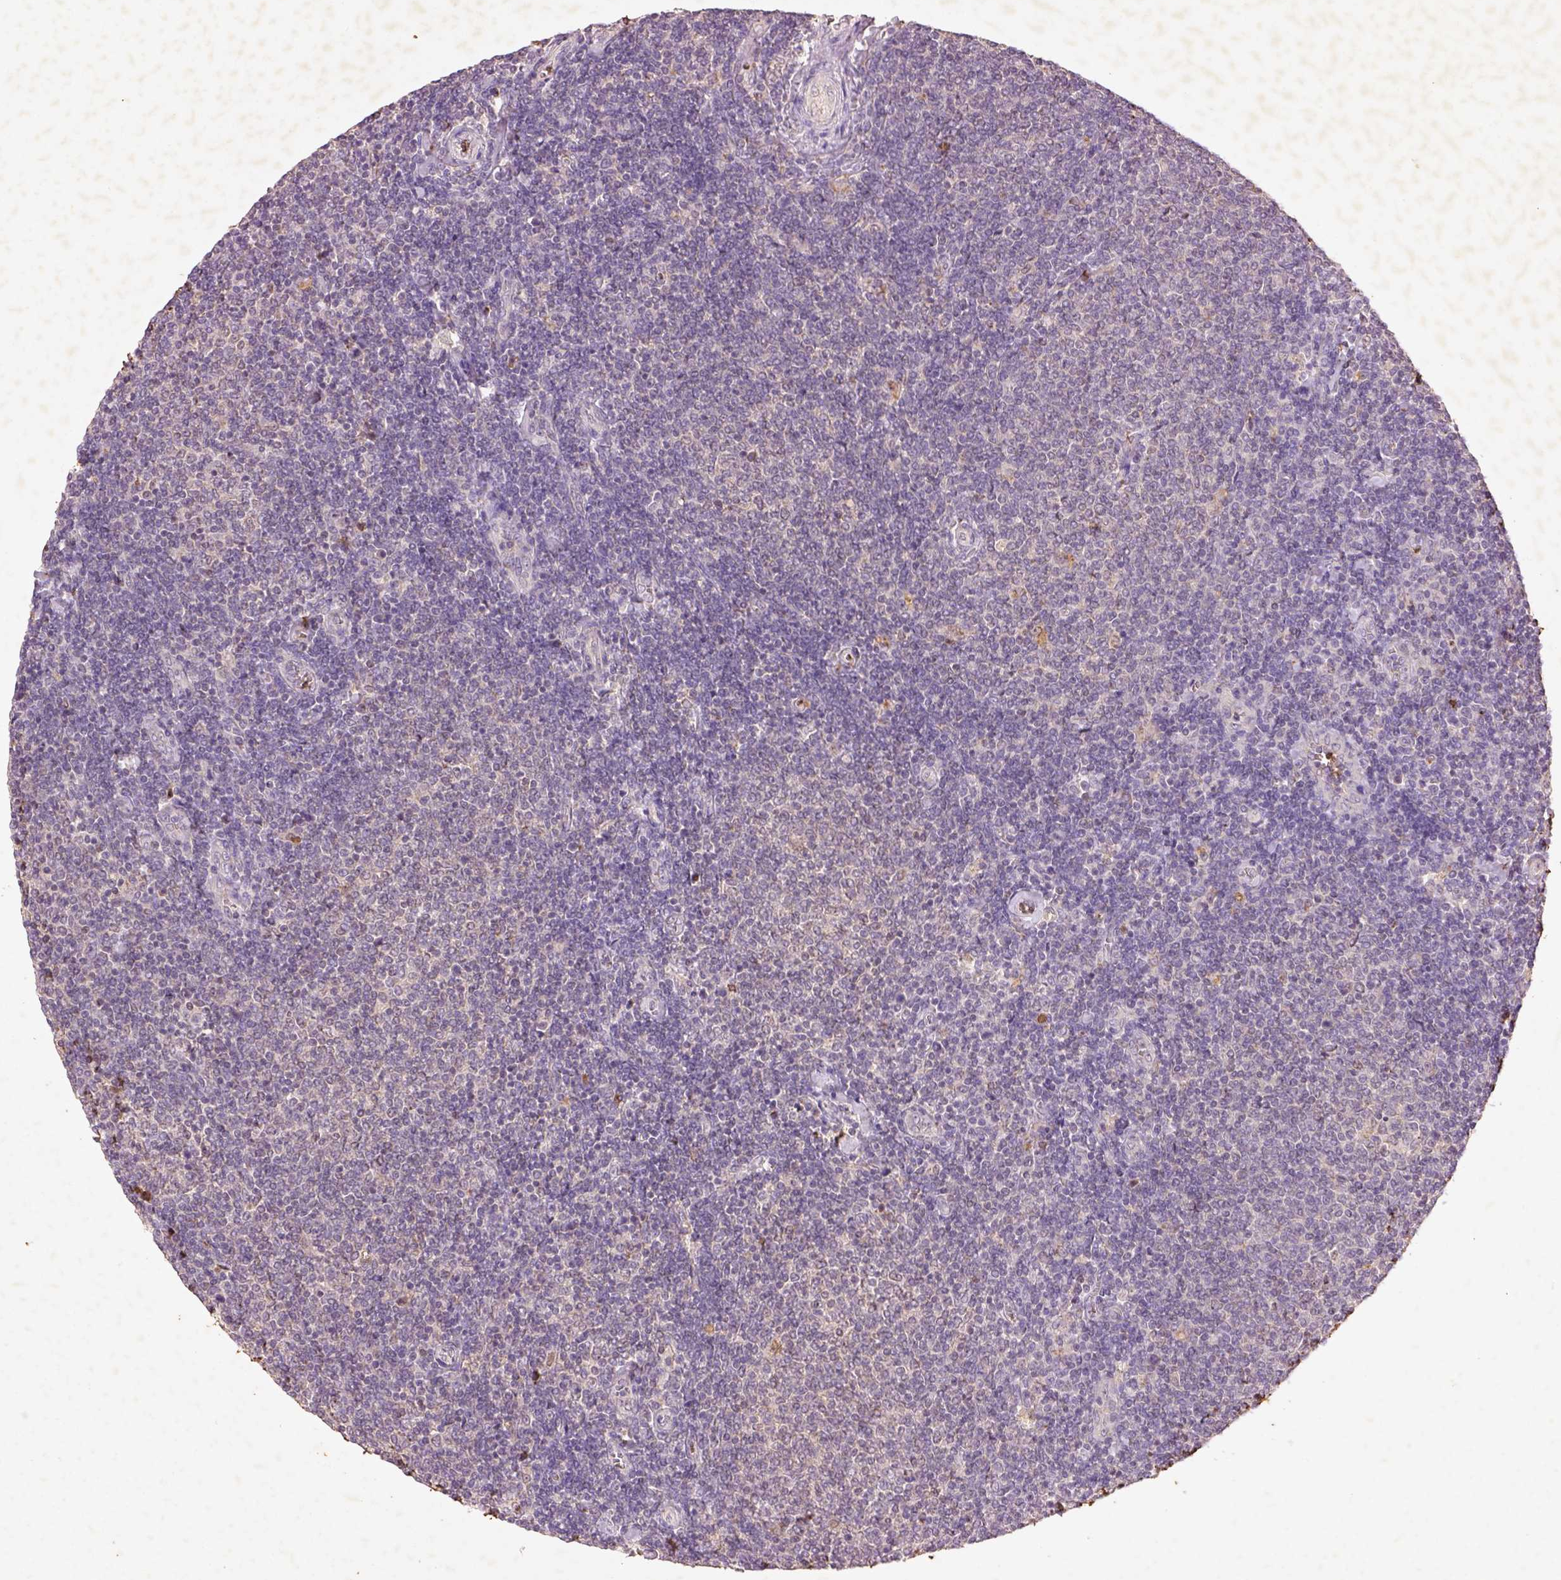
{"staining": {"intensity": "negative", "quantity": "none", "location": "none"}, "tissue": "lymphoma", "cell_type": "Tumor cells", "image_type": "cancer", "snomed": [{"axis": "morphology", "description": "Malignant lymphoma, non-Hodgkin's type, Low grade"}, {"axis": "topography", "description": "Lymph node"}], "caption": "This image is of lymphoma stained with immunohistochemistry to label a protein in brown with the nuclei are counter-stained blue. There is no staining in tumor cells. (Brightfield microscopy of DAB immunohistochemistry at high magnification).", "gene": "AP2B1", "patient": {"sex": "male", "age": 52}}